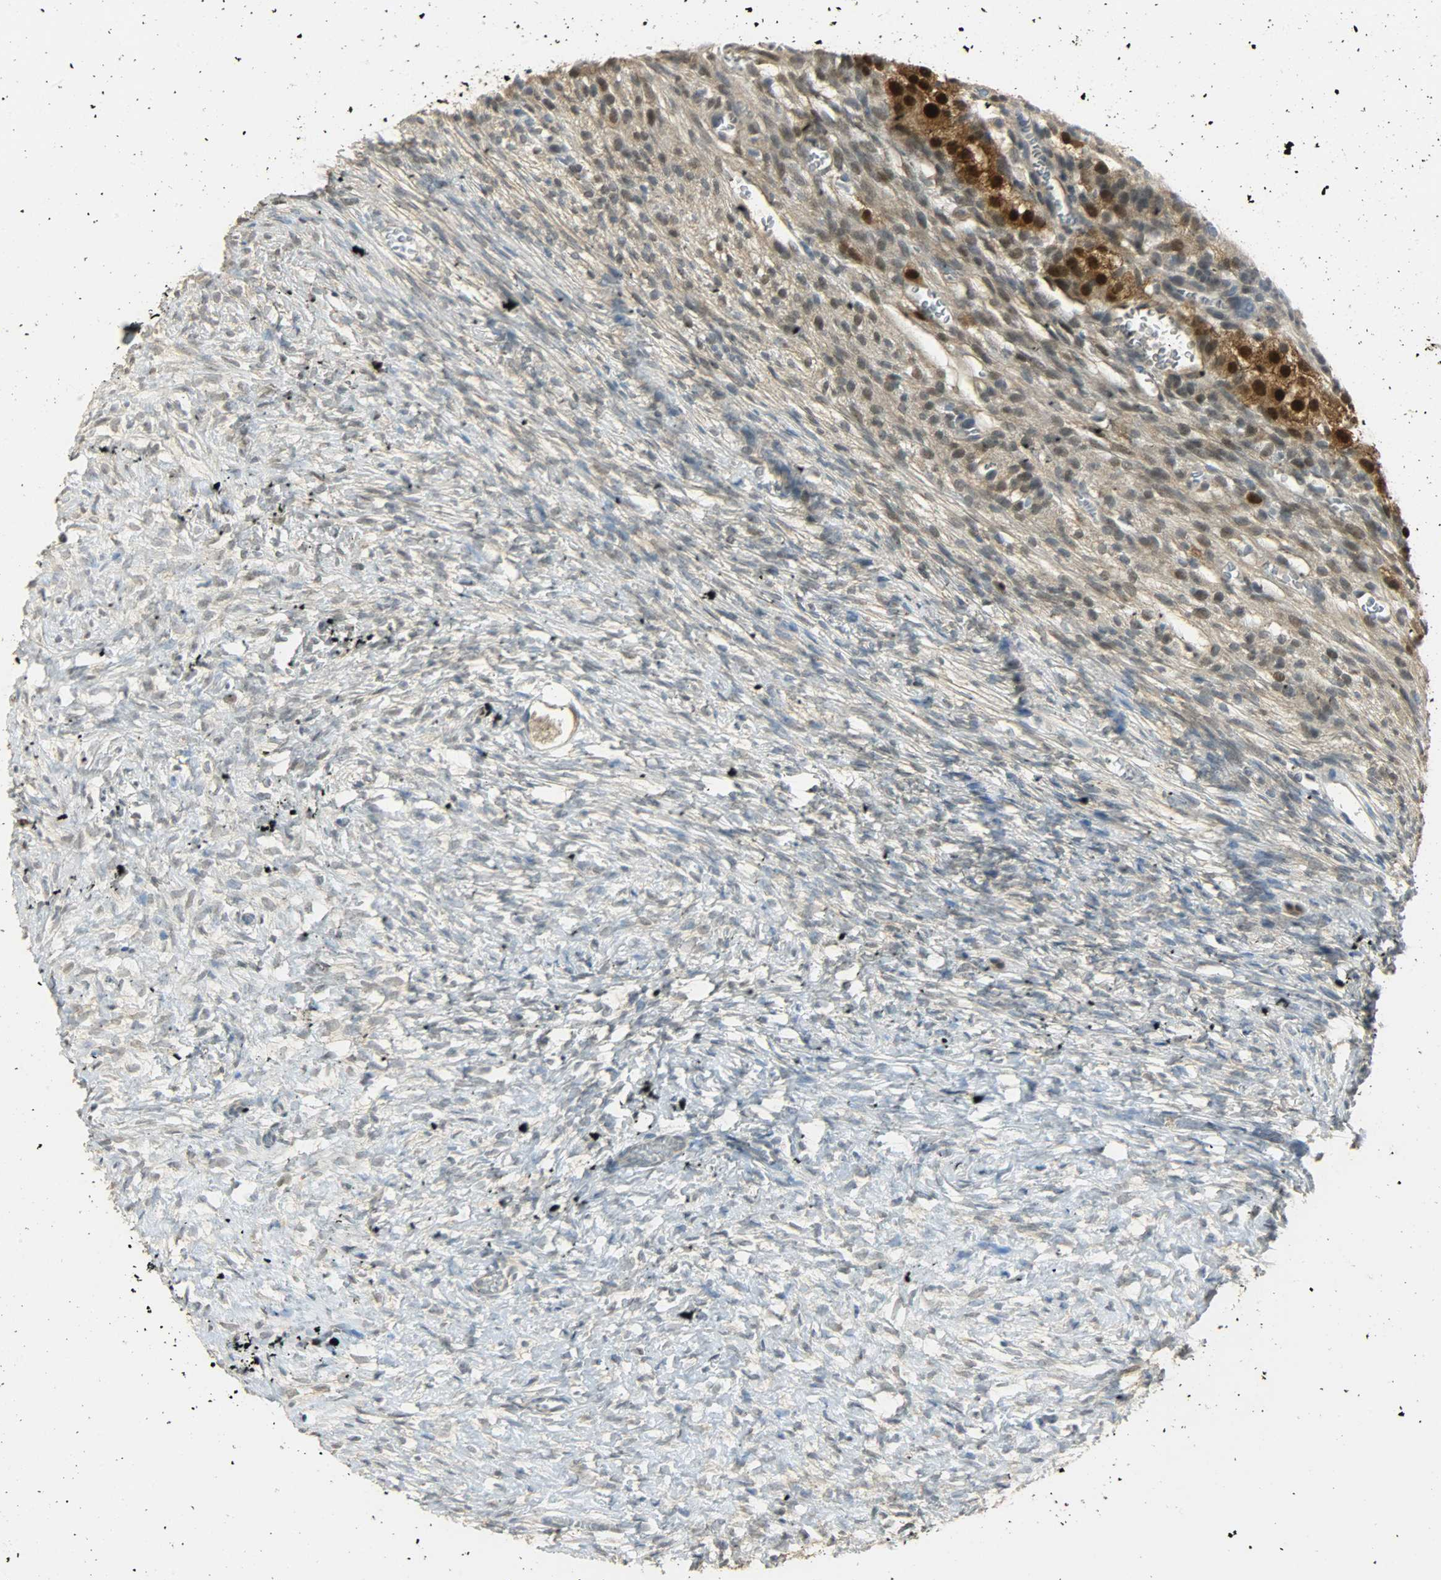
{"staining": {"intensity": "weak", "quantity": "25%-75%", "location": "cytoplasmic/membranous"}, "tissue": "ovary", "cell_type": "Ovarian stroma cells", "image_type": "normal", "snomed": [{"axis": "morphology", "description": "Normal tissue, NOS"}, {"axis": "topography", "description": "Ovary"}], "caption": "IHC staining of normal ovary, which reveals low levels of weak cytoplasmic/membranous expression in approximately 25%-75% of ovarian stroma cells indicating weak cytoplasmic/membranous protein positivity. The staining was performed using DAB (brown) for protein detection and nuclei were counterstained in hematoxylin (blue).", "gene": "USP13", "patient": {"sex": "female", "age": 35}}